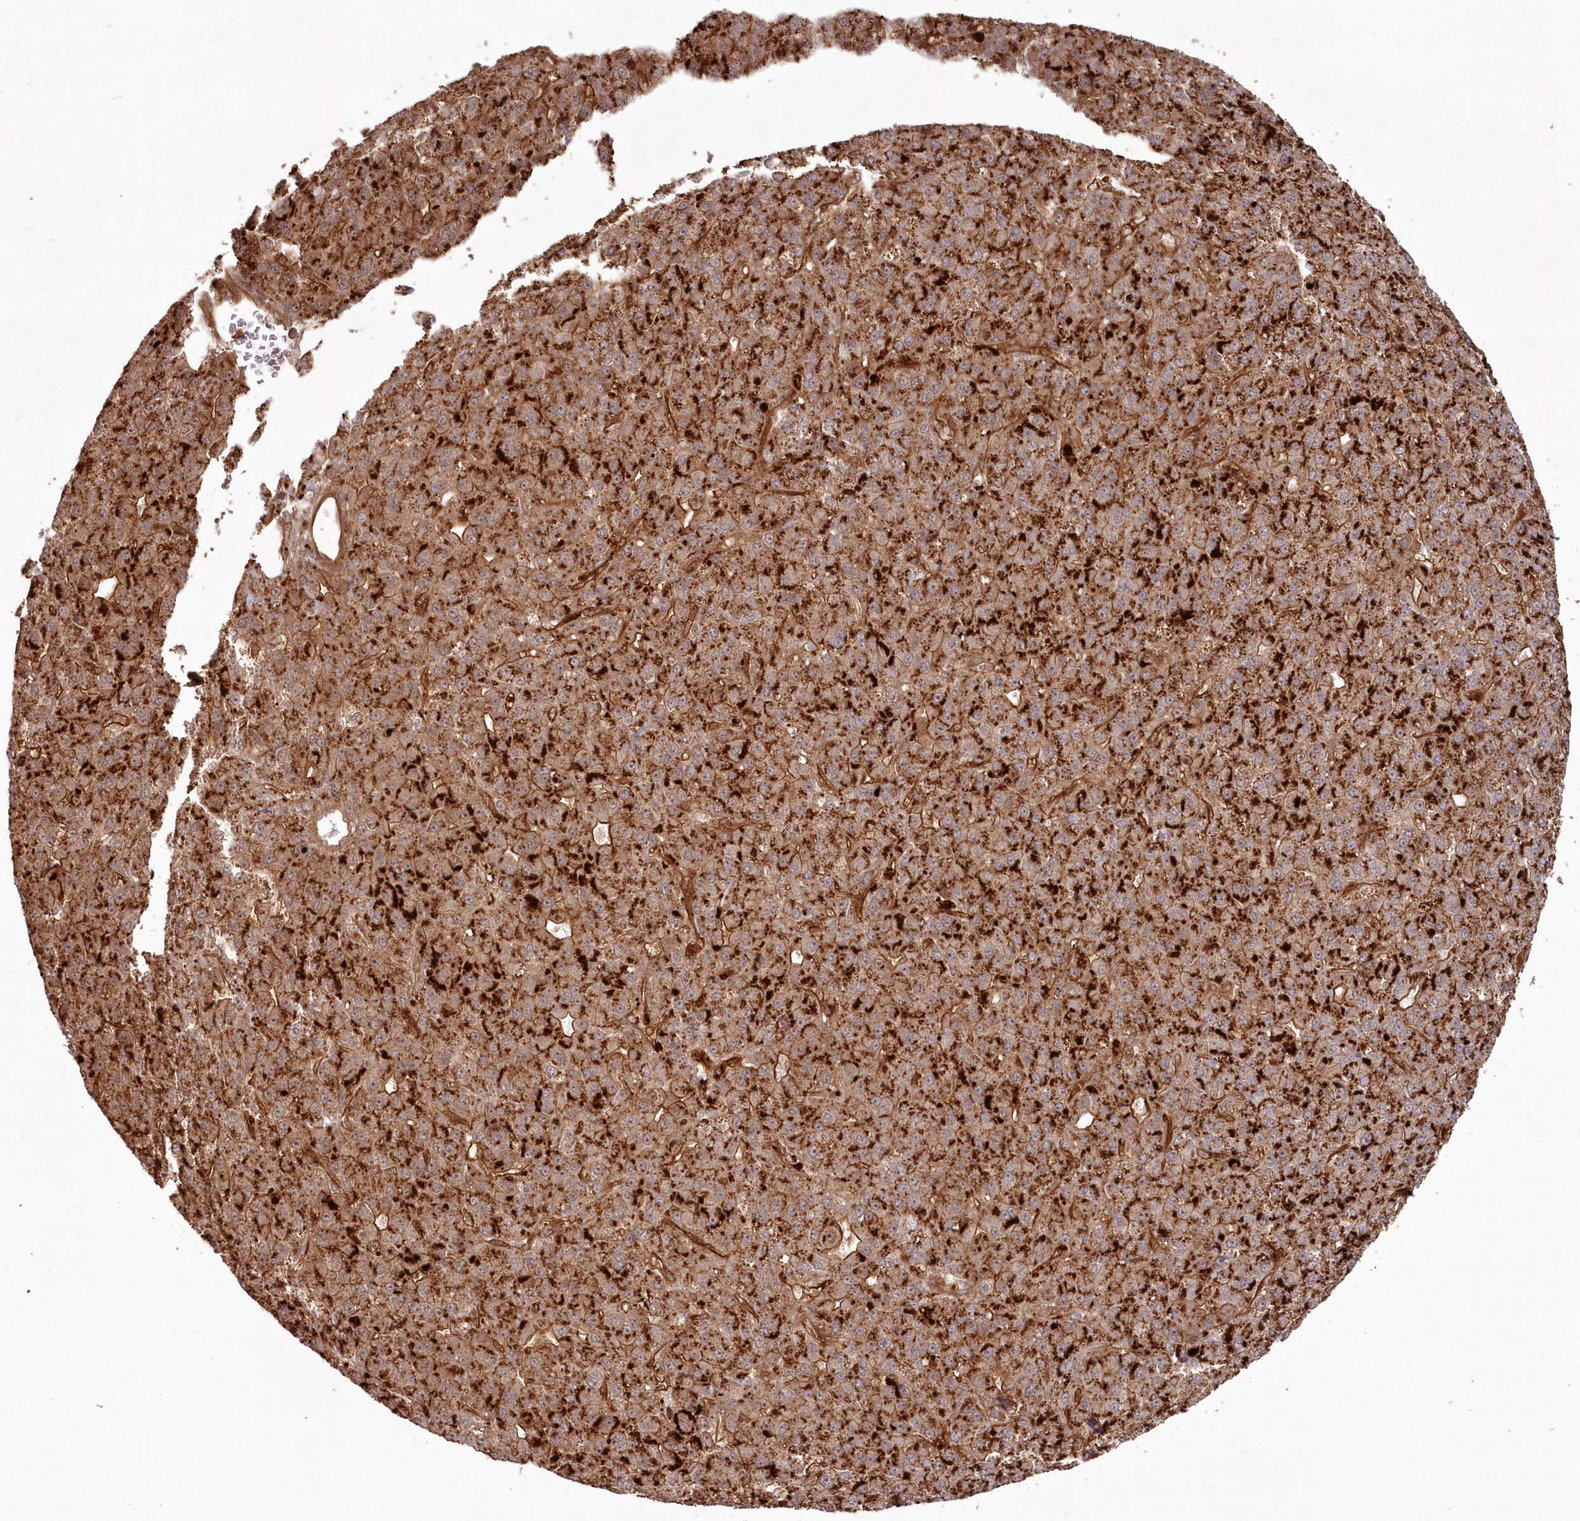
{"staining": {"intensity": "strong", "quantity": ">75%", "location": "cytoplasmic/membranous"}, "tissue": "liver cancer", "cell_type": "Tumor cells", "image_type": "cancer", "snomed": [{"axis": "morphology", "description": "Carcinoma, Hepatocellular, NOS"}, {"axis": "topography", "description": "Liver"}], "caption": "Immunohistochemistry image of neoplastic tissue: liver cancer (hepatocellular carcinoma) stained using IHC displays high levels of strong protein expression localized specifically in the cytoplasmic/membranous of tumor cells, appearing as a cytoplasmic/membranous brown color.", "gene": "RGCC", "patient": {"sex": "male", "age": 67}}